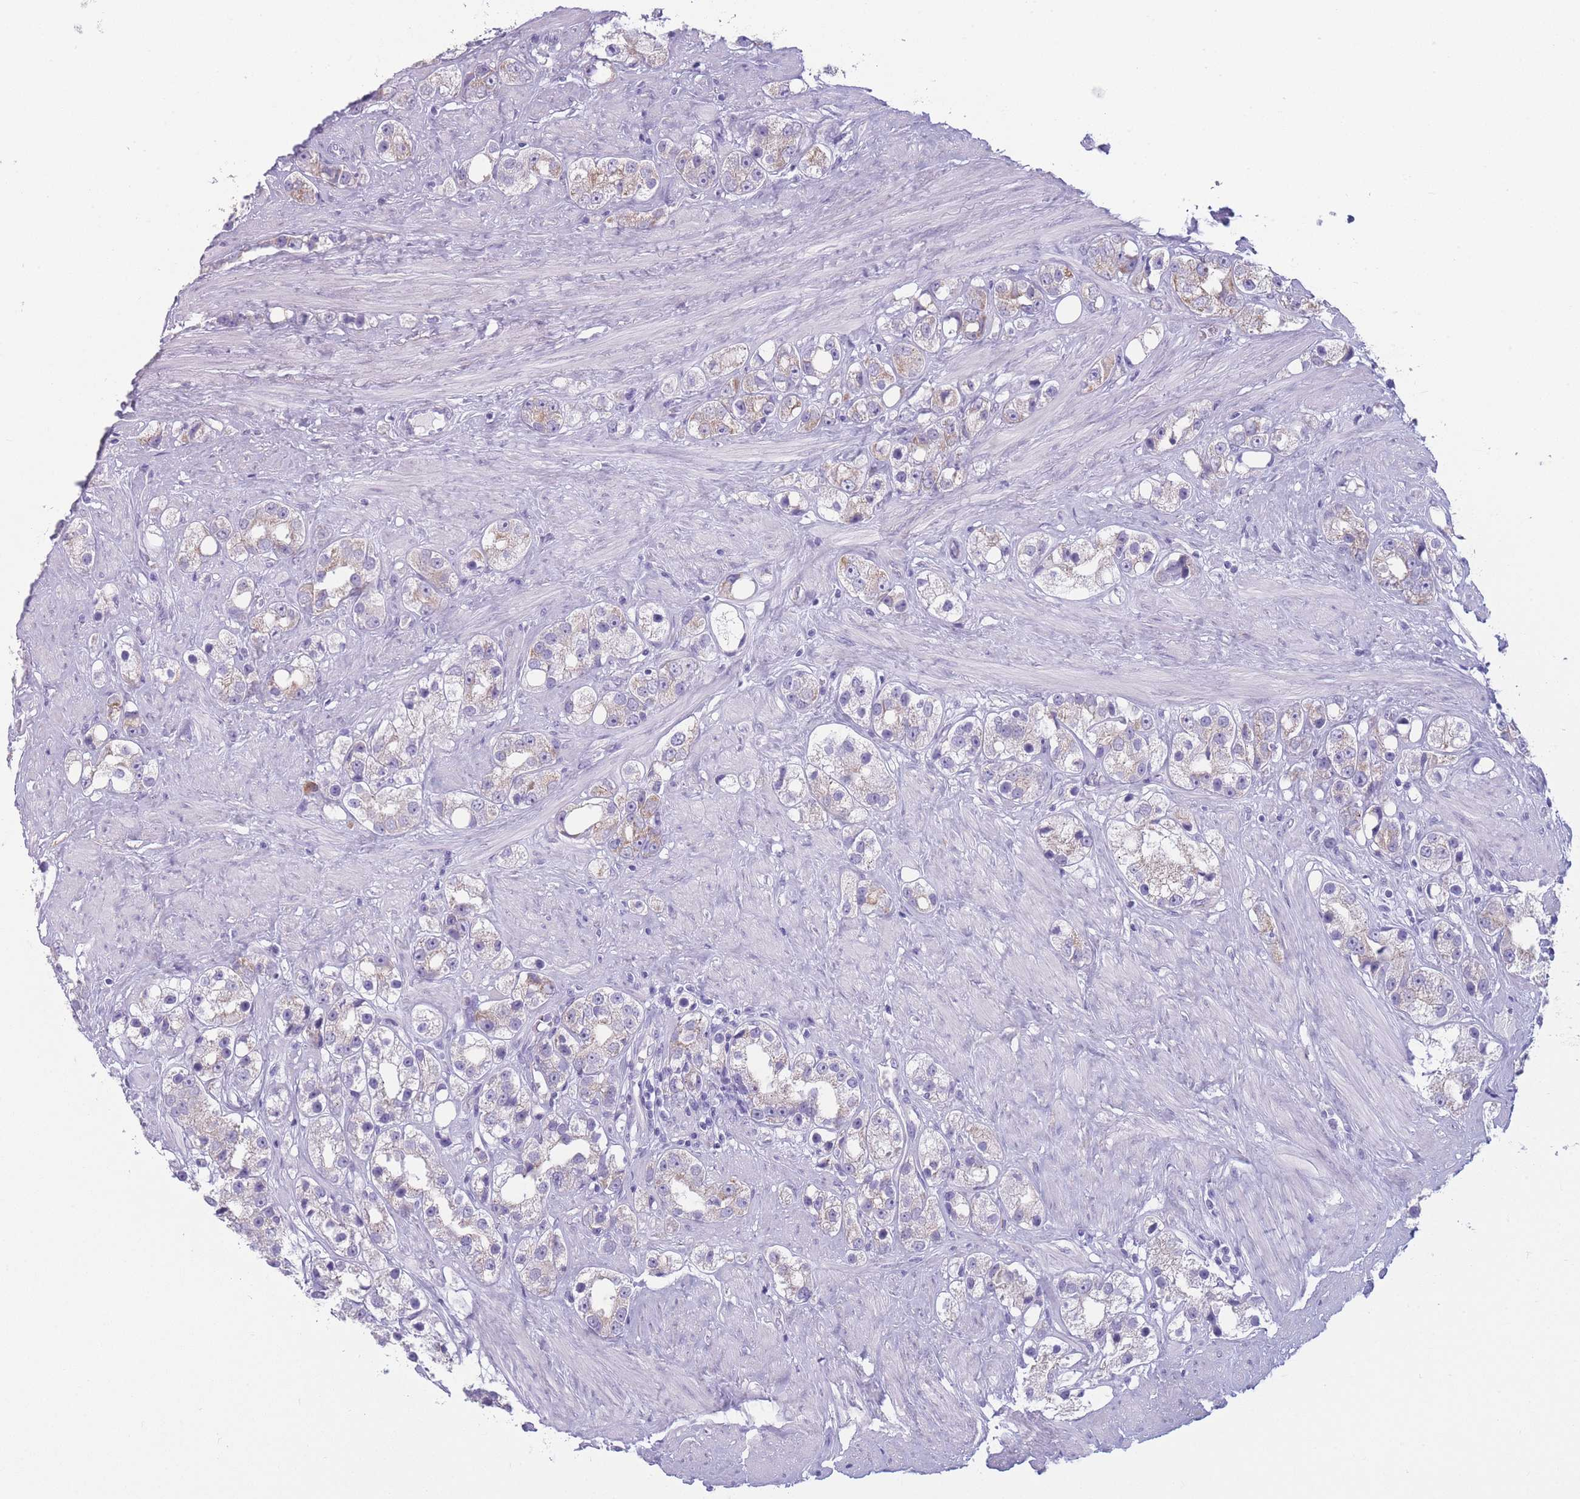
{"staining": {"intensity": "weak", "quantity": "25%-75%", "location": "cytoplasmic/membranous"}, "tissue": "prostate cancer", "cell_type": "Tumor cells", "image_type": "cancer", "snomed": [{"axis": "morphology", "description": "Adenocarcinoma, NOS"}, {"axis": "topography", "description": "Prostate"}], "caption": "There is low levels of weak cytoplasmic/membranous positivity in tumor cells of adenocarcinoma (prostate), as demonstrated by immunohistochemical staining (brown color).", "gene": "DCANP1", "patient": {"sex": "male", "age": 79}}